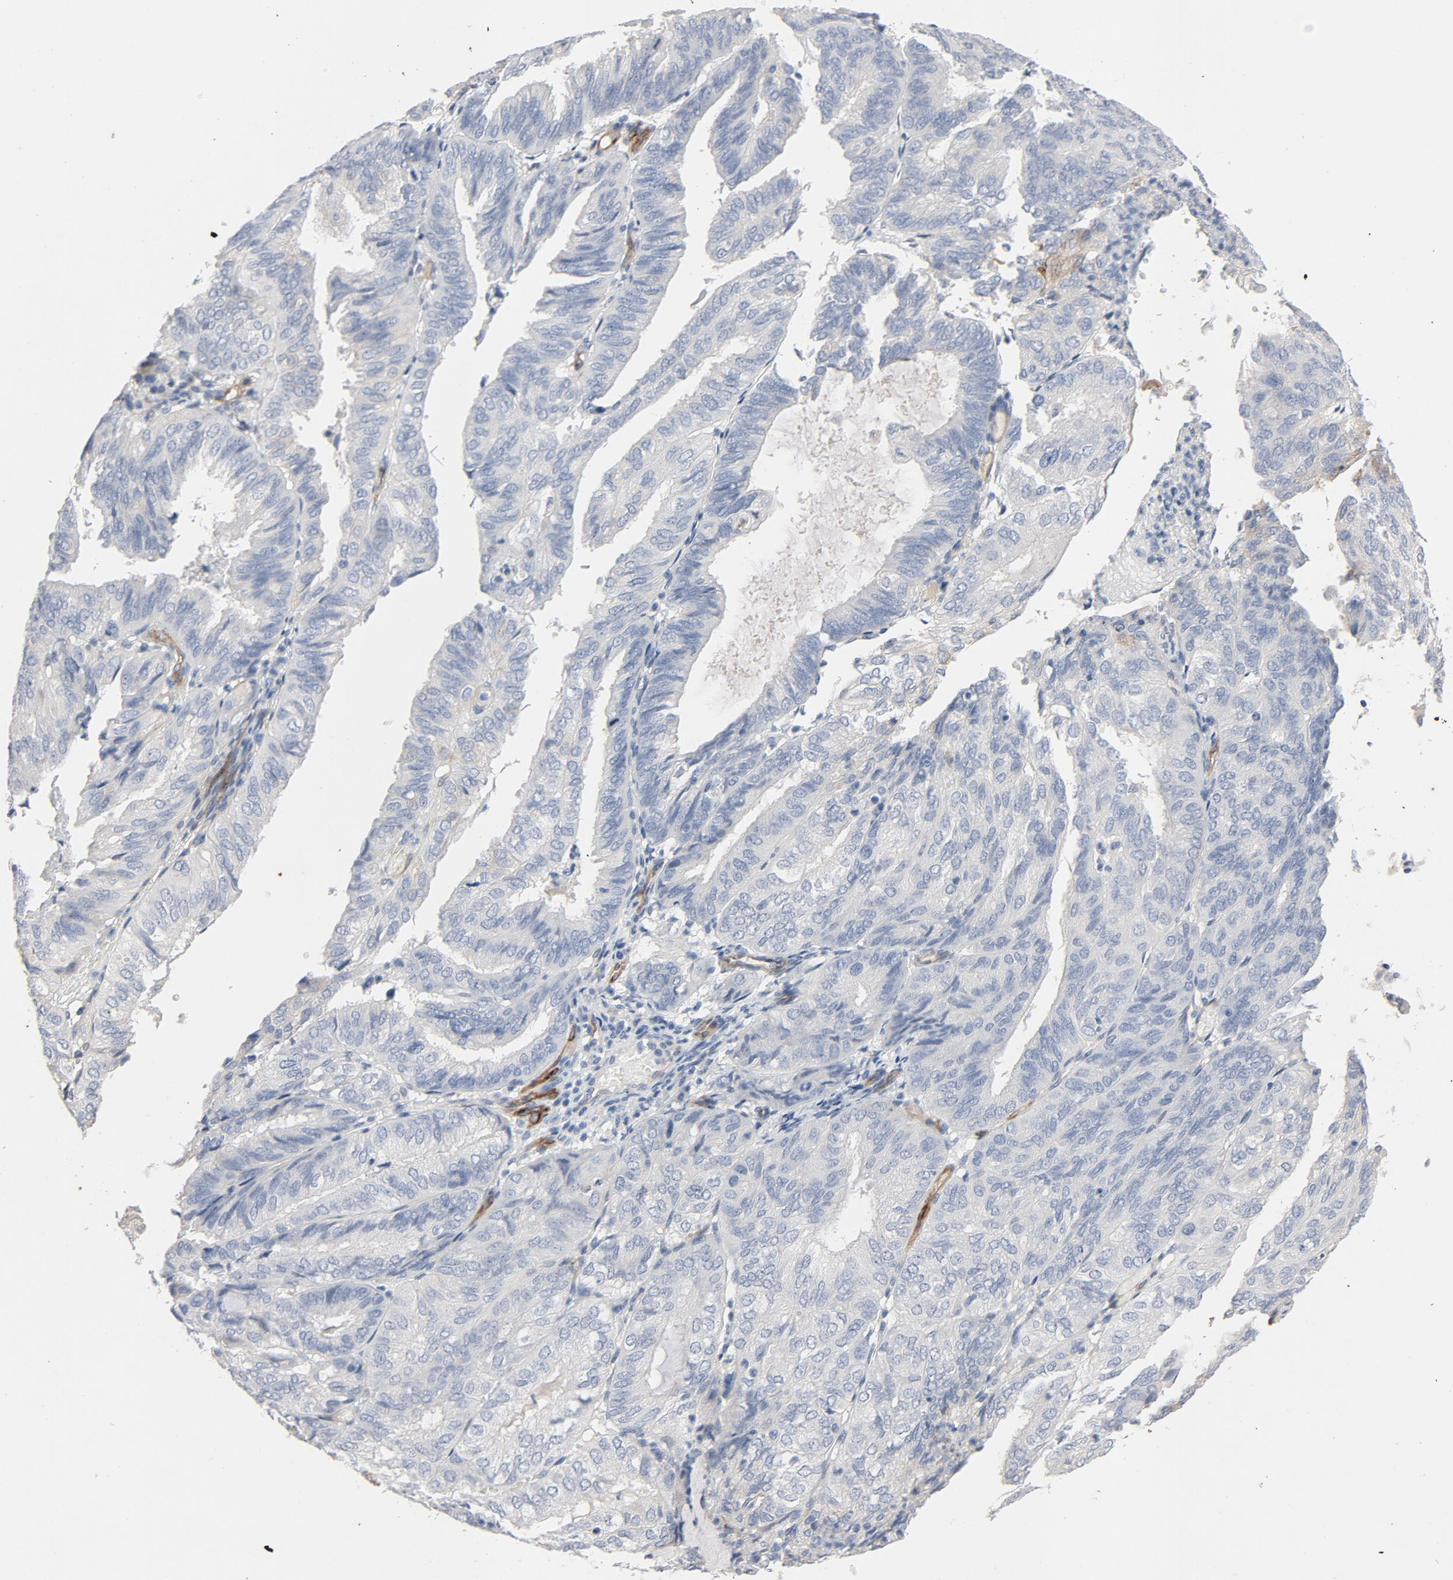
{"staining": {"intensity": "negative", "quantity": "none", "location": "none"}, "tissue": "endometrial cancer", "cell_type": "Tumor cells", "image_type": "cancer", "snomed": [{"axis": "morphology", "description": "Adenocarcinoma, NOS"}, {"axis": "topography", "description": "Endometrium"}], "caption": "The micrograph displays no staining of tumor cells in endometrial cancer (adenocarcinoma).", "gene": "KDR", "patient": {"sex": "female", "age": 59}}